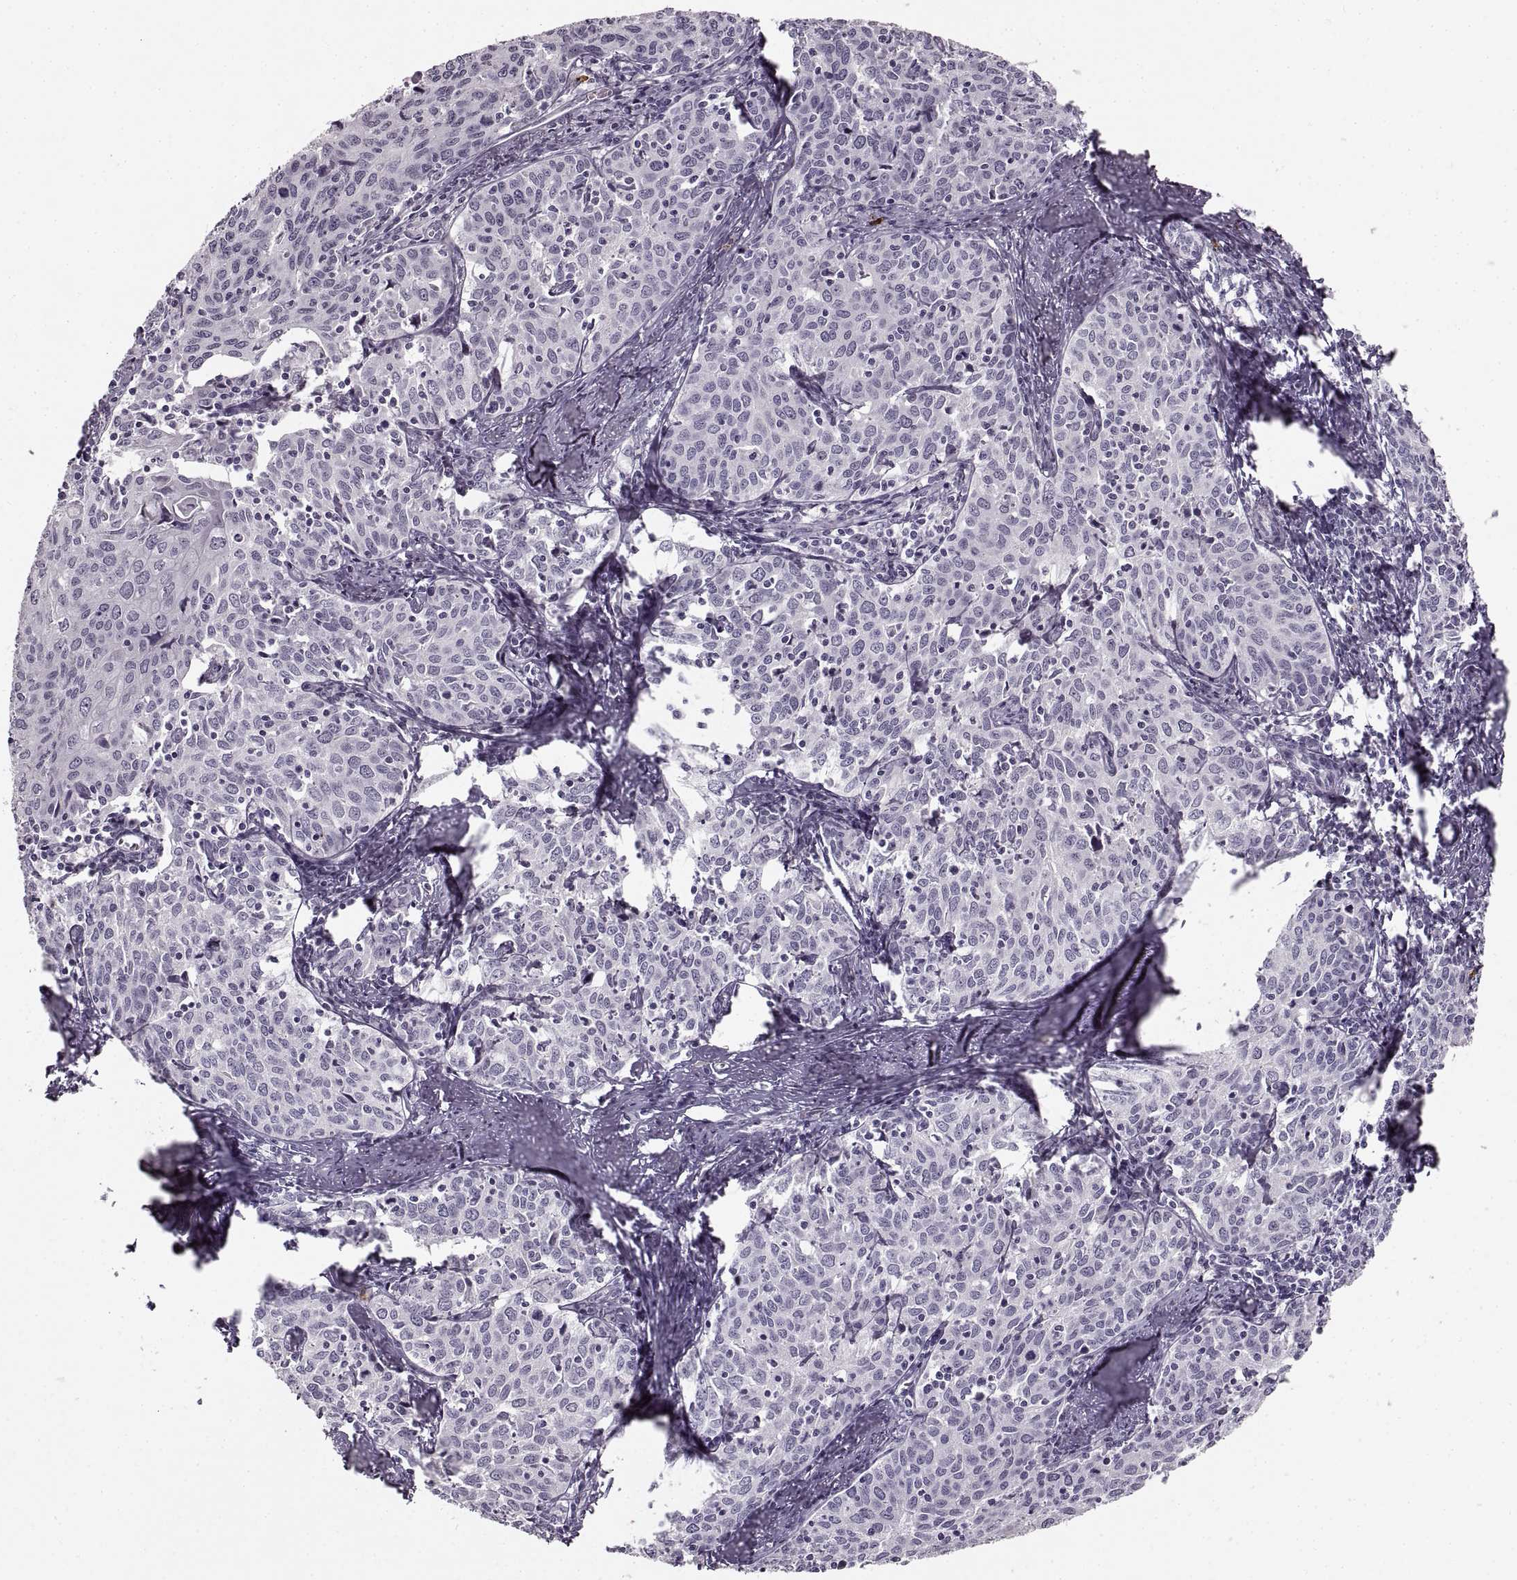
{"staining": {"intensity": "negative", "quantity": "none", "location": "none"}, "tissue": "cervical cancer", "cell_type": "Tumor cells", "image_type": "cancer", "snomed": [{"axis": "morphology", "description": "Squamous cell carcinoma, NOS"}, {"axis": "topography", "description": "Cervix"}], "caption": "Squamous cell carcinoma (cervical) stained for a protein using immunohistochemistry exhibits no expression tumor cells.", "gene": "CNTN1", "patient": {"sex": "female", "age": 62}}